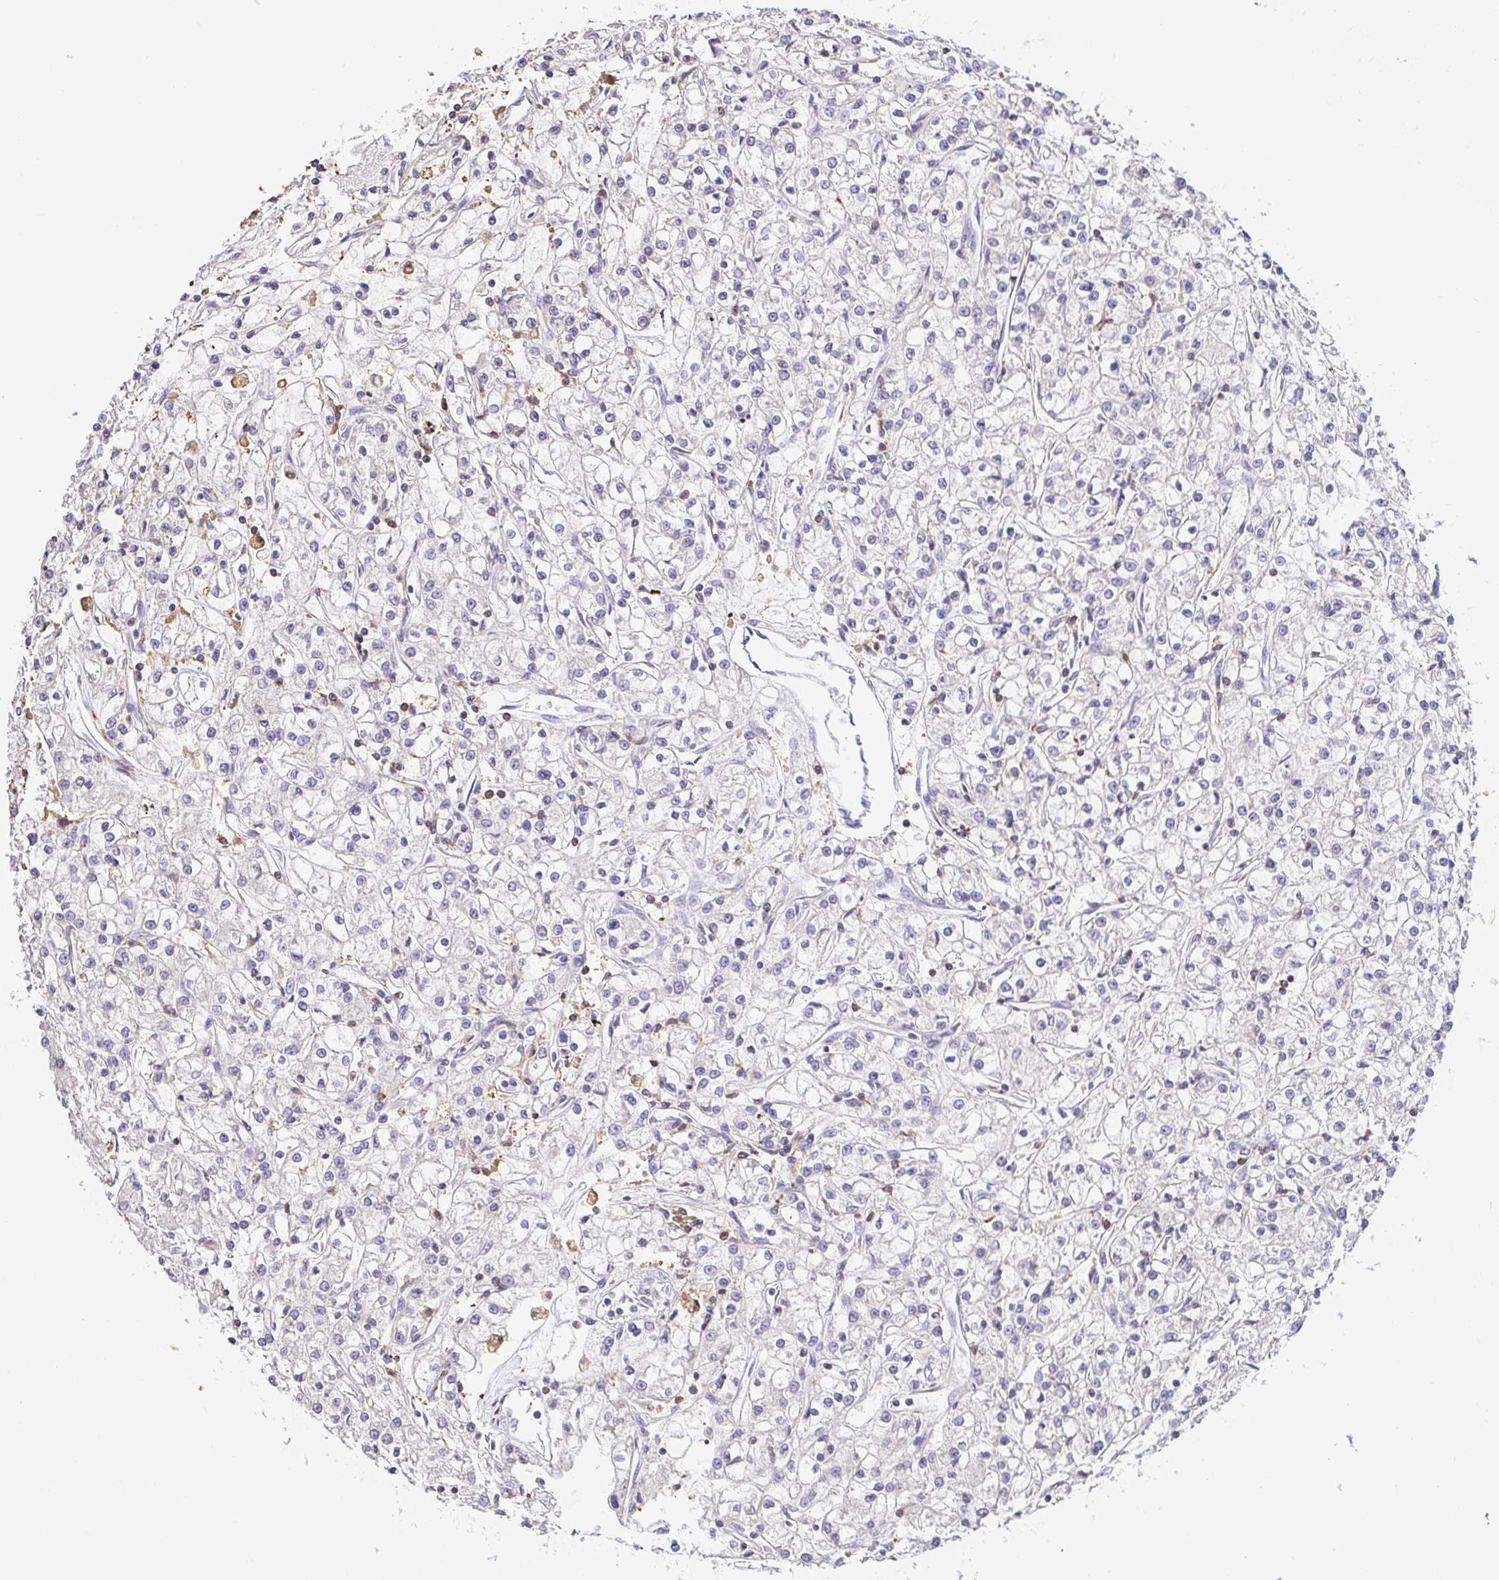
{"staining": {"intensity": "negative", "quantity": "none", "location": "none"}, "tissue": "renal cancer", "cell_type": "Tumor cells", "image_type": "cancer", "snomed": [{"axis": "morphology", "description": "Adenocarcinoma, NOS"}, {"axis": "topography", "description": "Kidney"}], "caption": "There is no significant staining in tumor cells of renal cancer (adenocarcinoma).", "gene": "SKAP1", "patient": {"sex": "female", "age": 59}}